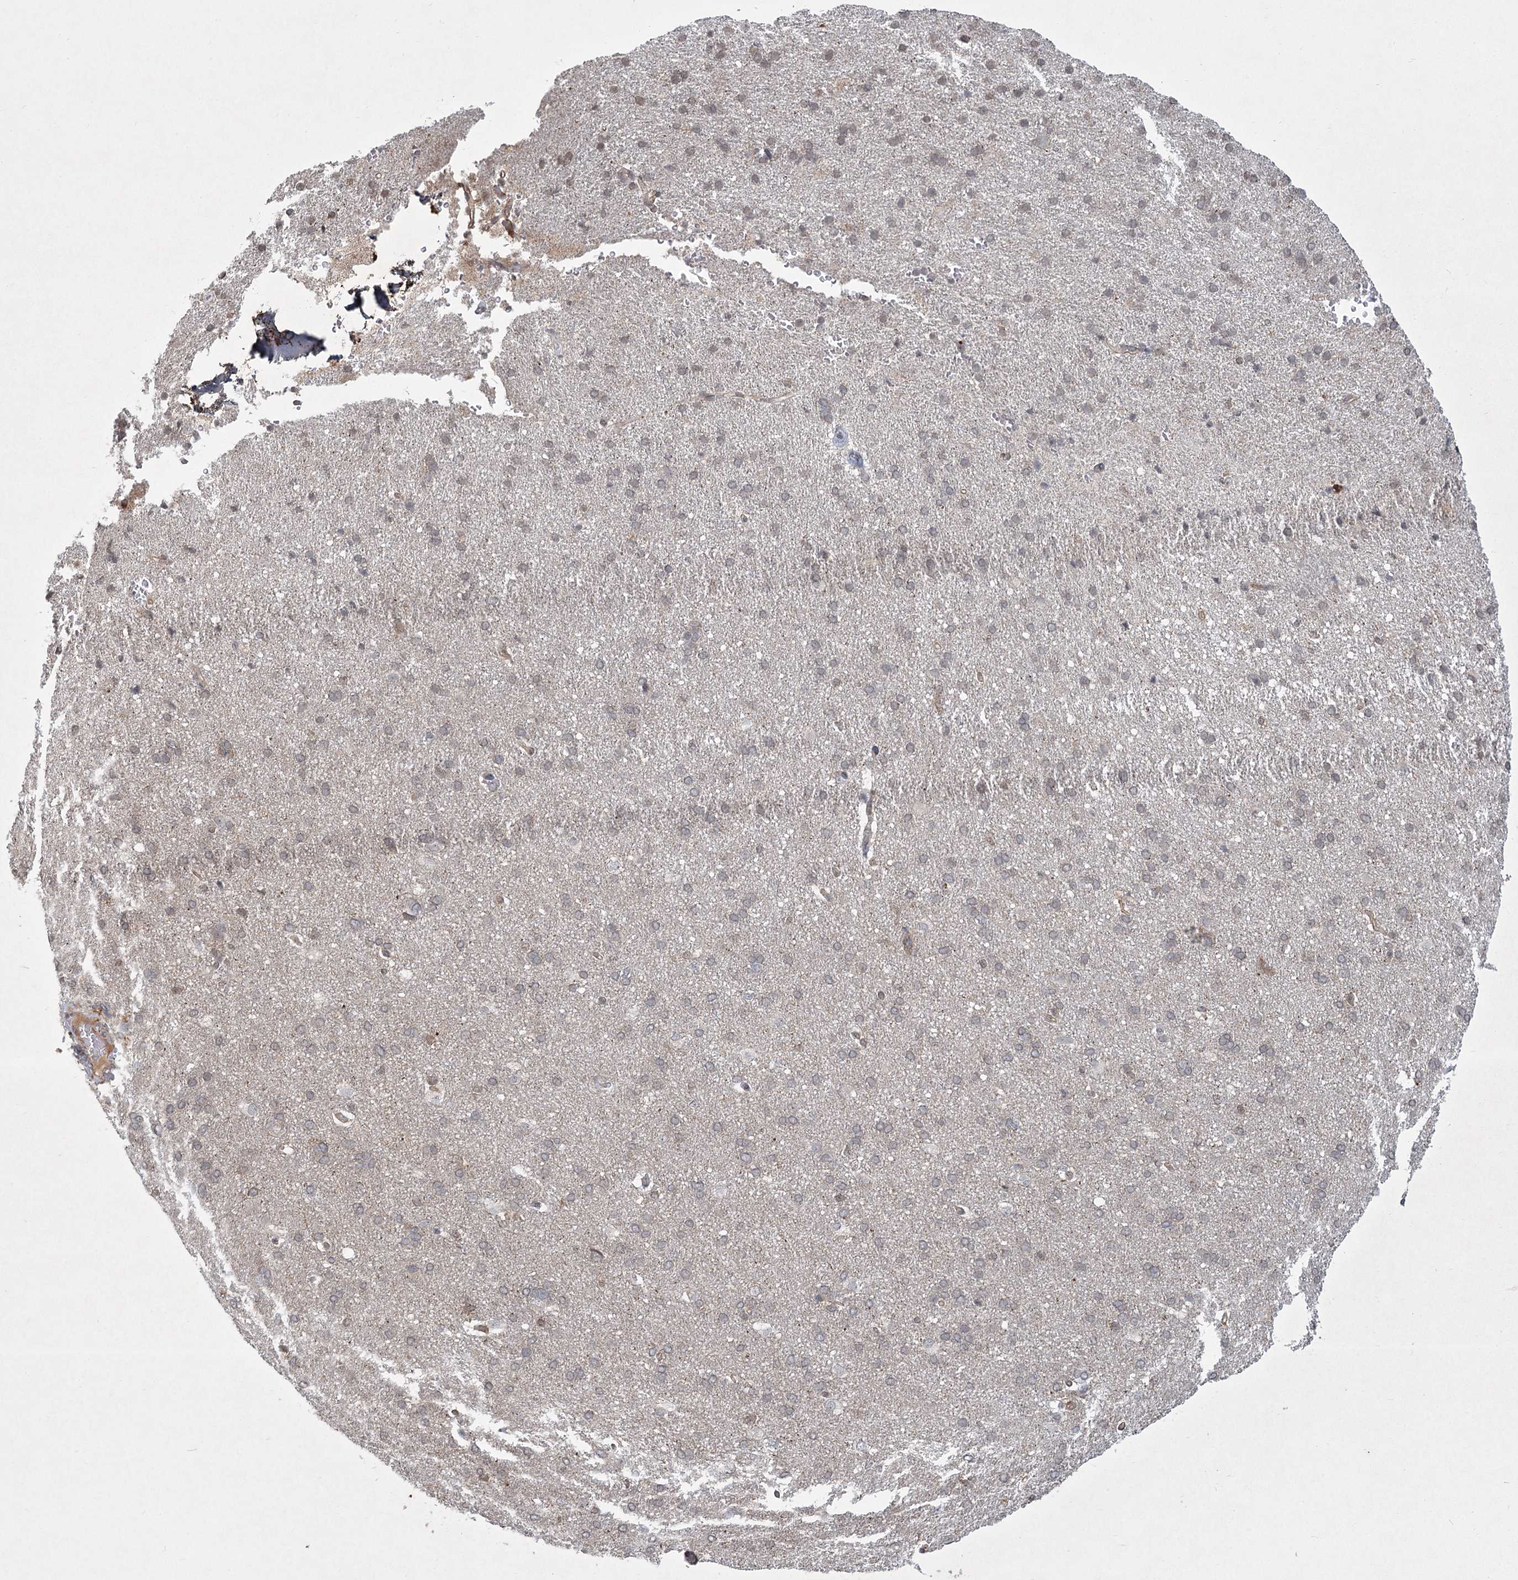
{"staining": {"intensity": "moderate", "quantity": "25%-75%", "location": "cytoplasmic/membranous"}, "tissue": "cerebral cortex", "cell_type": "Endothelial cells", "image_type": "normal", "snomed": [{"axis": "morphology", "description": "Normal tissue, NOS"}, {"axis": "topography", "description": "Cerebral cortex"}], "caption": "A micrograph of human cerebral cortex stained for a protein shows moderate cytoplasmic/membranous brown staining in endothelial cells.", "gene": "MEPE", "patient": {"sex": "male", "age": 62}}